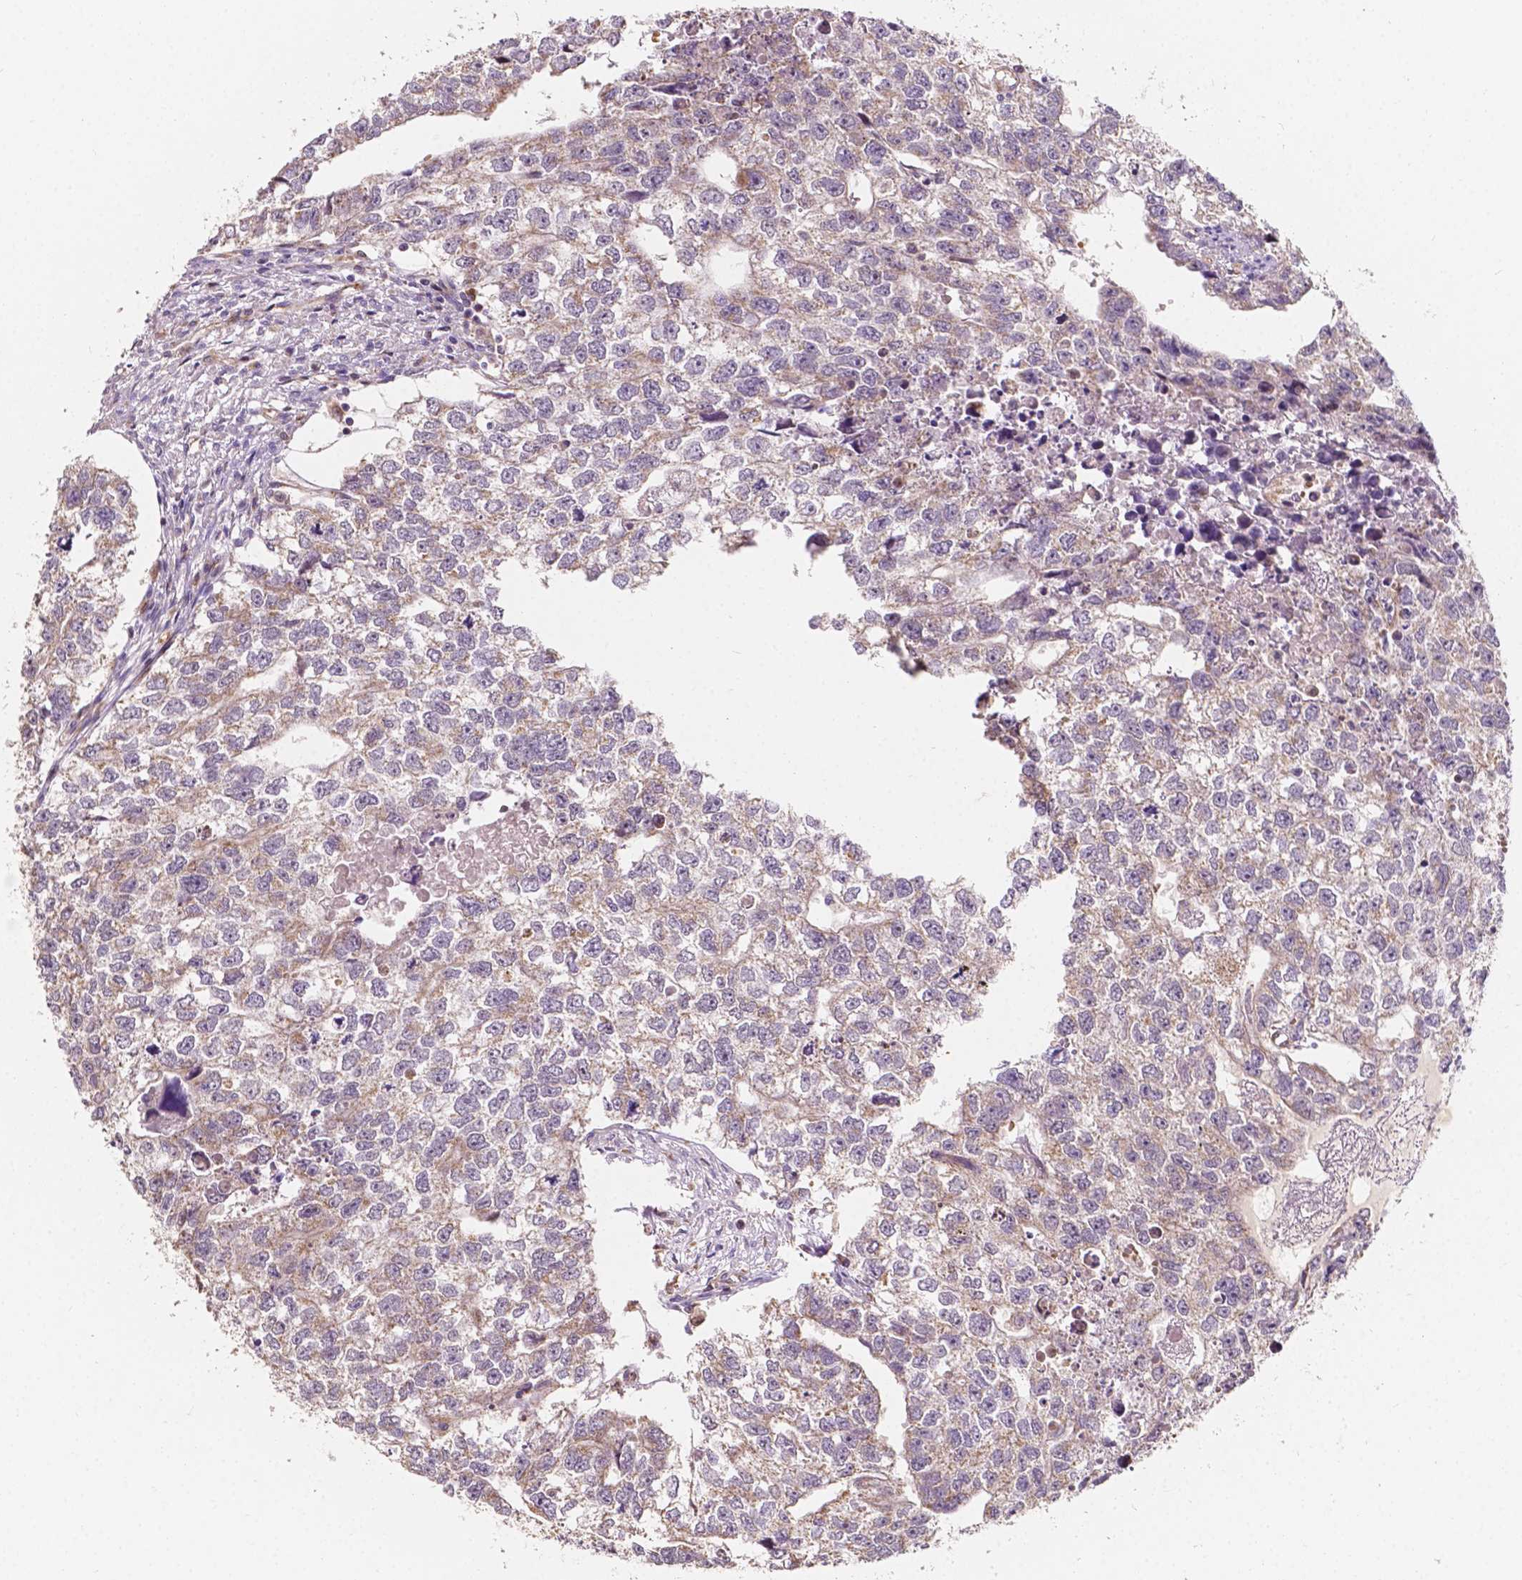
{"staining": {"intensity": "weak", "quantity": "<25%", "location": "cytoplasmic/membranous"}, "tissue": "testis cancer", "cell_type": "Tumor cells", "image_type": "cancer", "snomed": [{"axis": "morphology", "description": "Carcinoma, Embryonal, NOS"}, {"axis": "morphology", "description": "Teratoma, malignant, NOS"}, {"axis": "topography", "description": "Testis"}], "caption": "This is a photomicrograph of immunohistochemistry staining of embryonal carcinoma (testis), which shows no positivity in tumor cells.", "gene": "SLC22A4", "patient": {"sex": "male", "age": 44}}